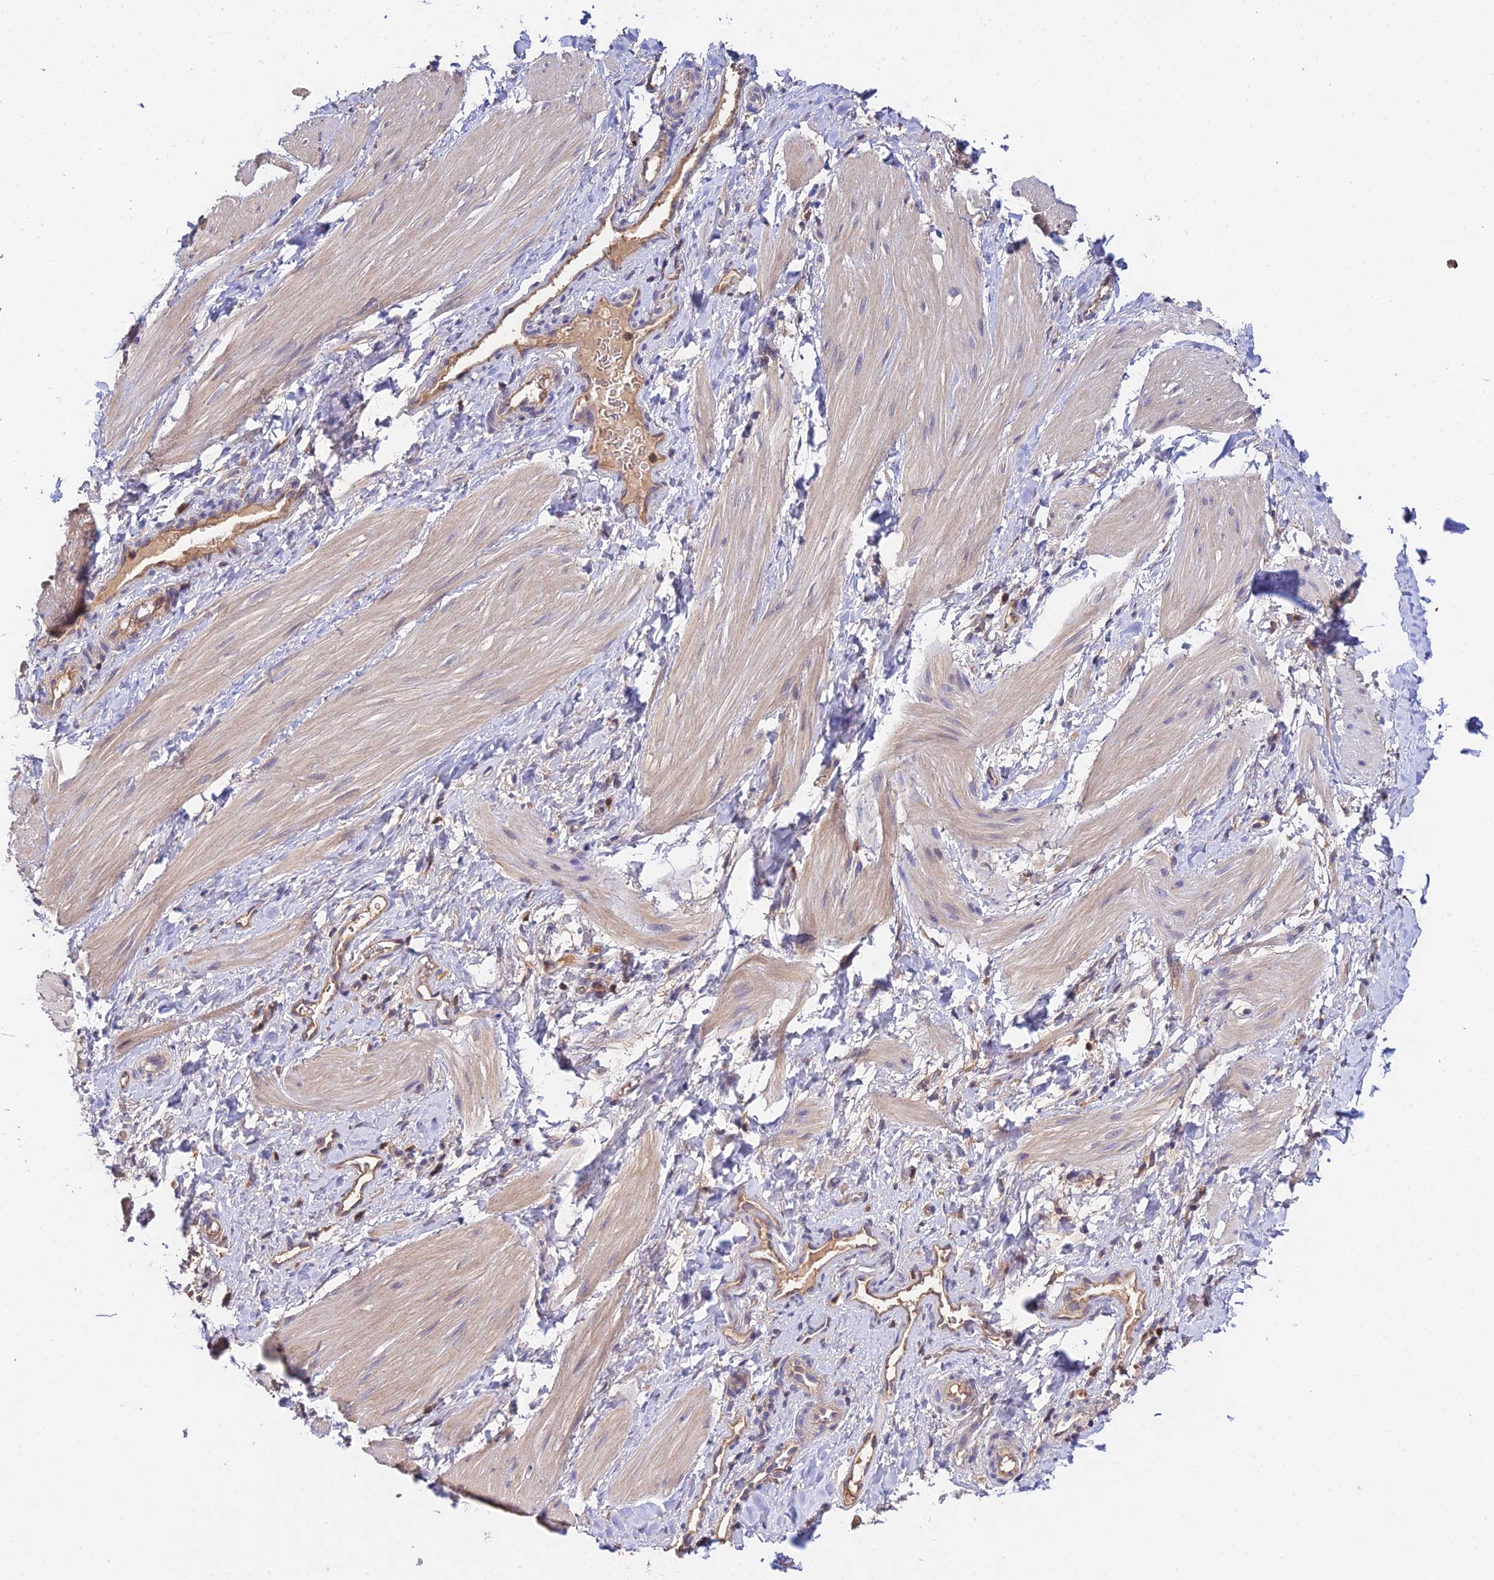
{"staining": {"intensity": "weak", "quantity": "<25%", "location": "cytoplasmic/membranous"}, "tissue": "smooth muscle", "cell_type": "Smooth muscle cells", "image_type": "normal", "snomed": [{"axis": "morphology", "description": "Normal tissue, NOS"}, {"axis": "topography", "description": "Smooth muscle"}], "caption": "Immunohistochemical staining of unremarkable human smooth muscle displays no significant staining in smooth muscle cells.", "gene": "FBP1", "patient": {"sex": "male", "age": 16}}